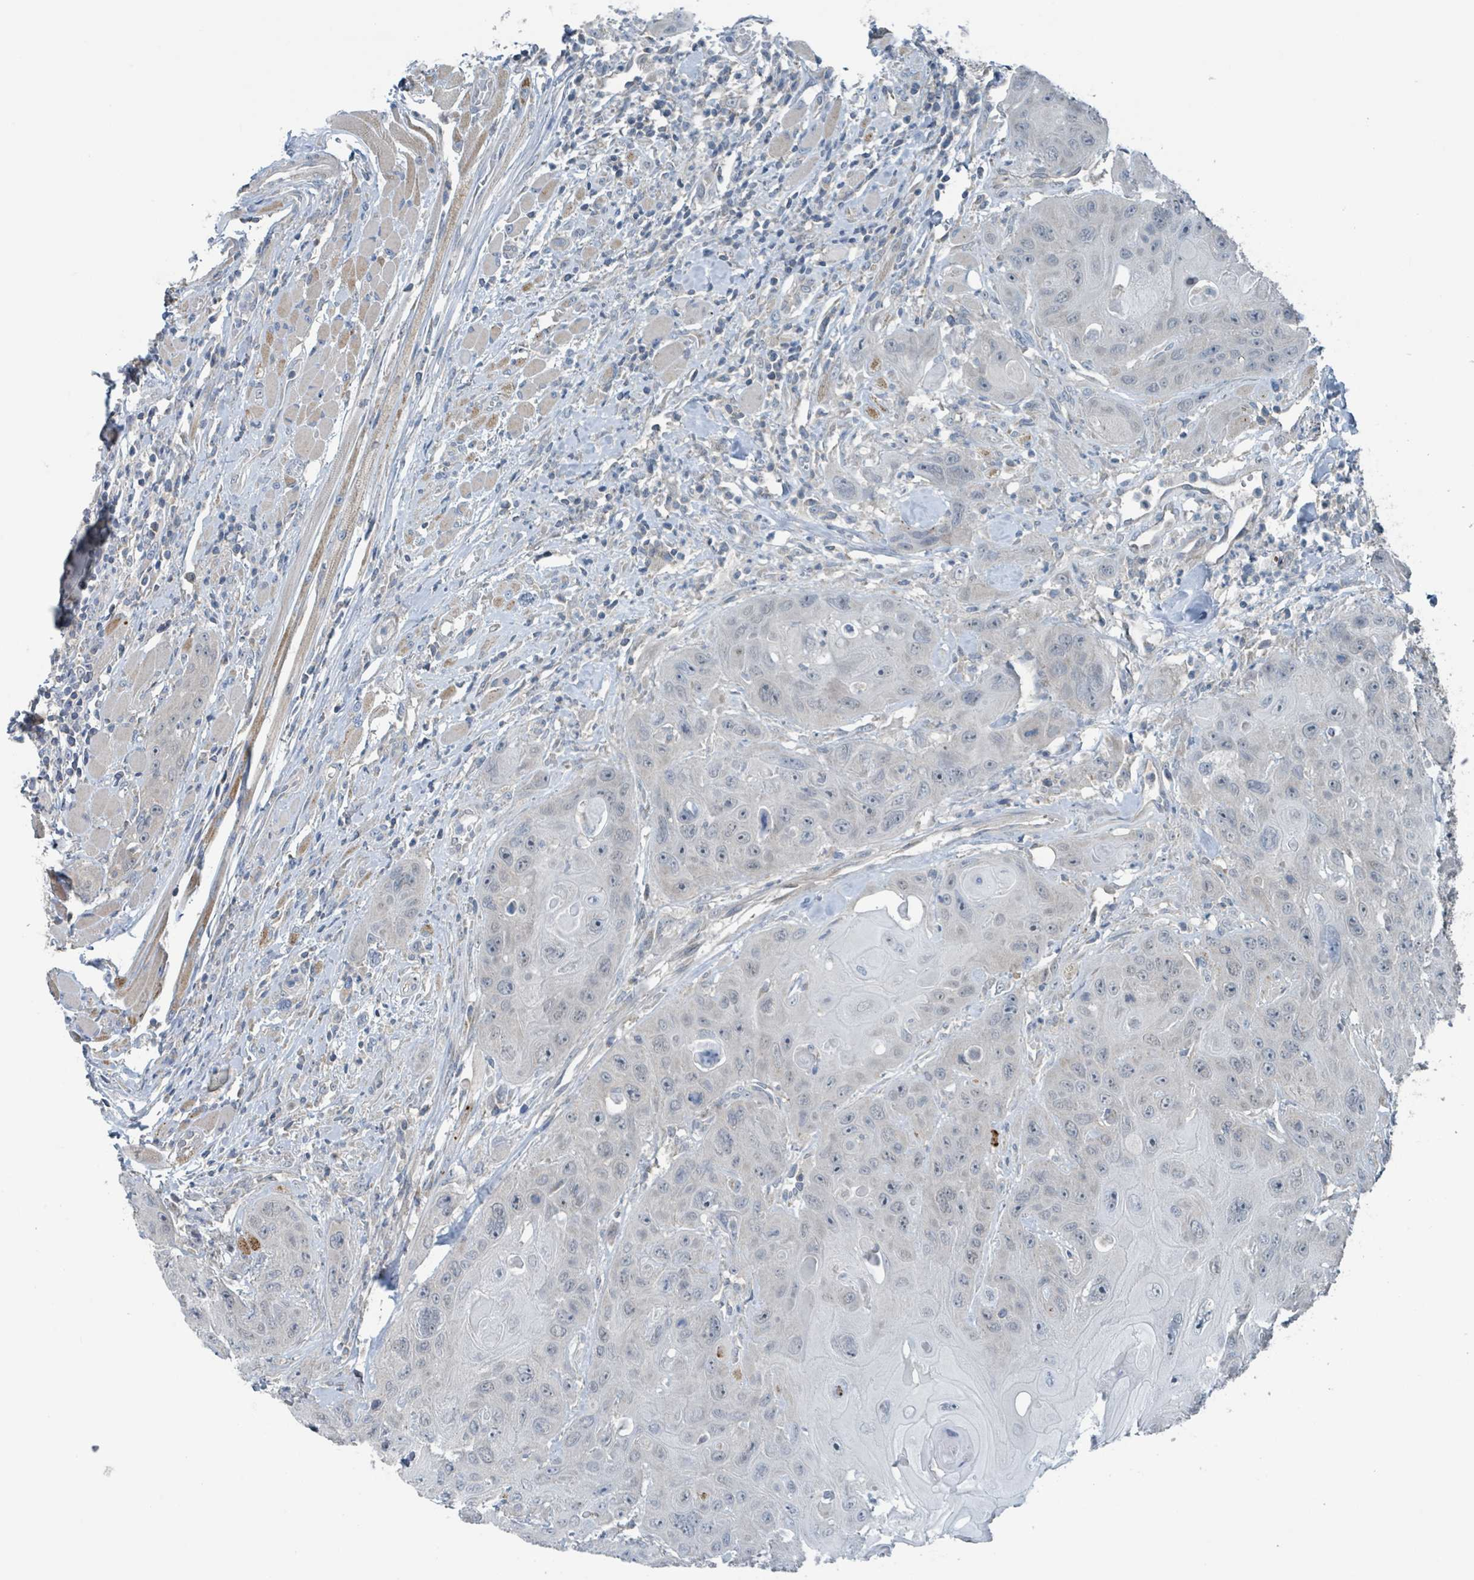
{"staining": {"intensity": "negative", "quantity": "none", "location": "none"}, "tissue": "head and neck cancer", "cell_type": "Tumor cells", "image_type": "cancer", "snomed": [{"axis": "morphology", "description": "Squamous cell carcinoma, NOS"}, {"axis": "topography", "description": "Head-Neck"}], "caption": "Tumor cells are negative for brown protein staining in head and neck squamous cell carcinoma. The staining was performed using DAB (3,3'-diaminobenzidine) to visualize the protein expression in brown, while the nuclei were stained in blue with hematoxylin (Magnification: 20x).", "gene": "ACBD4", "patient": {"sex": "female", "age": 59}}